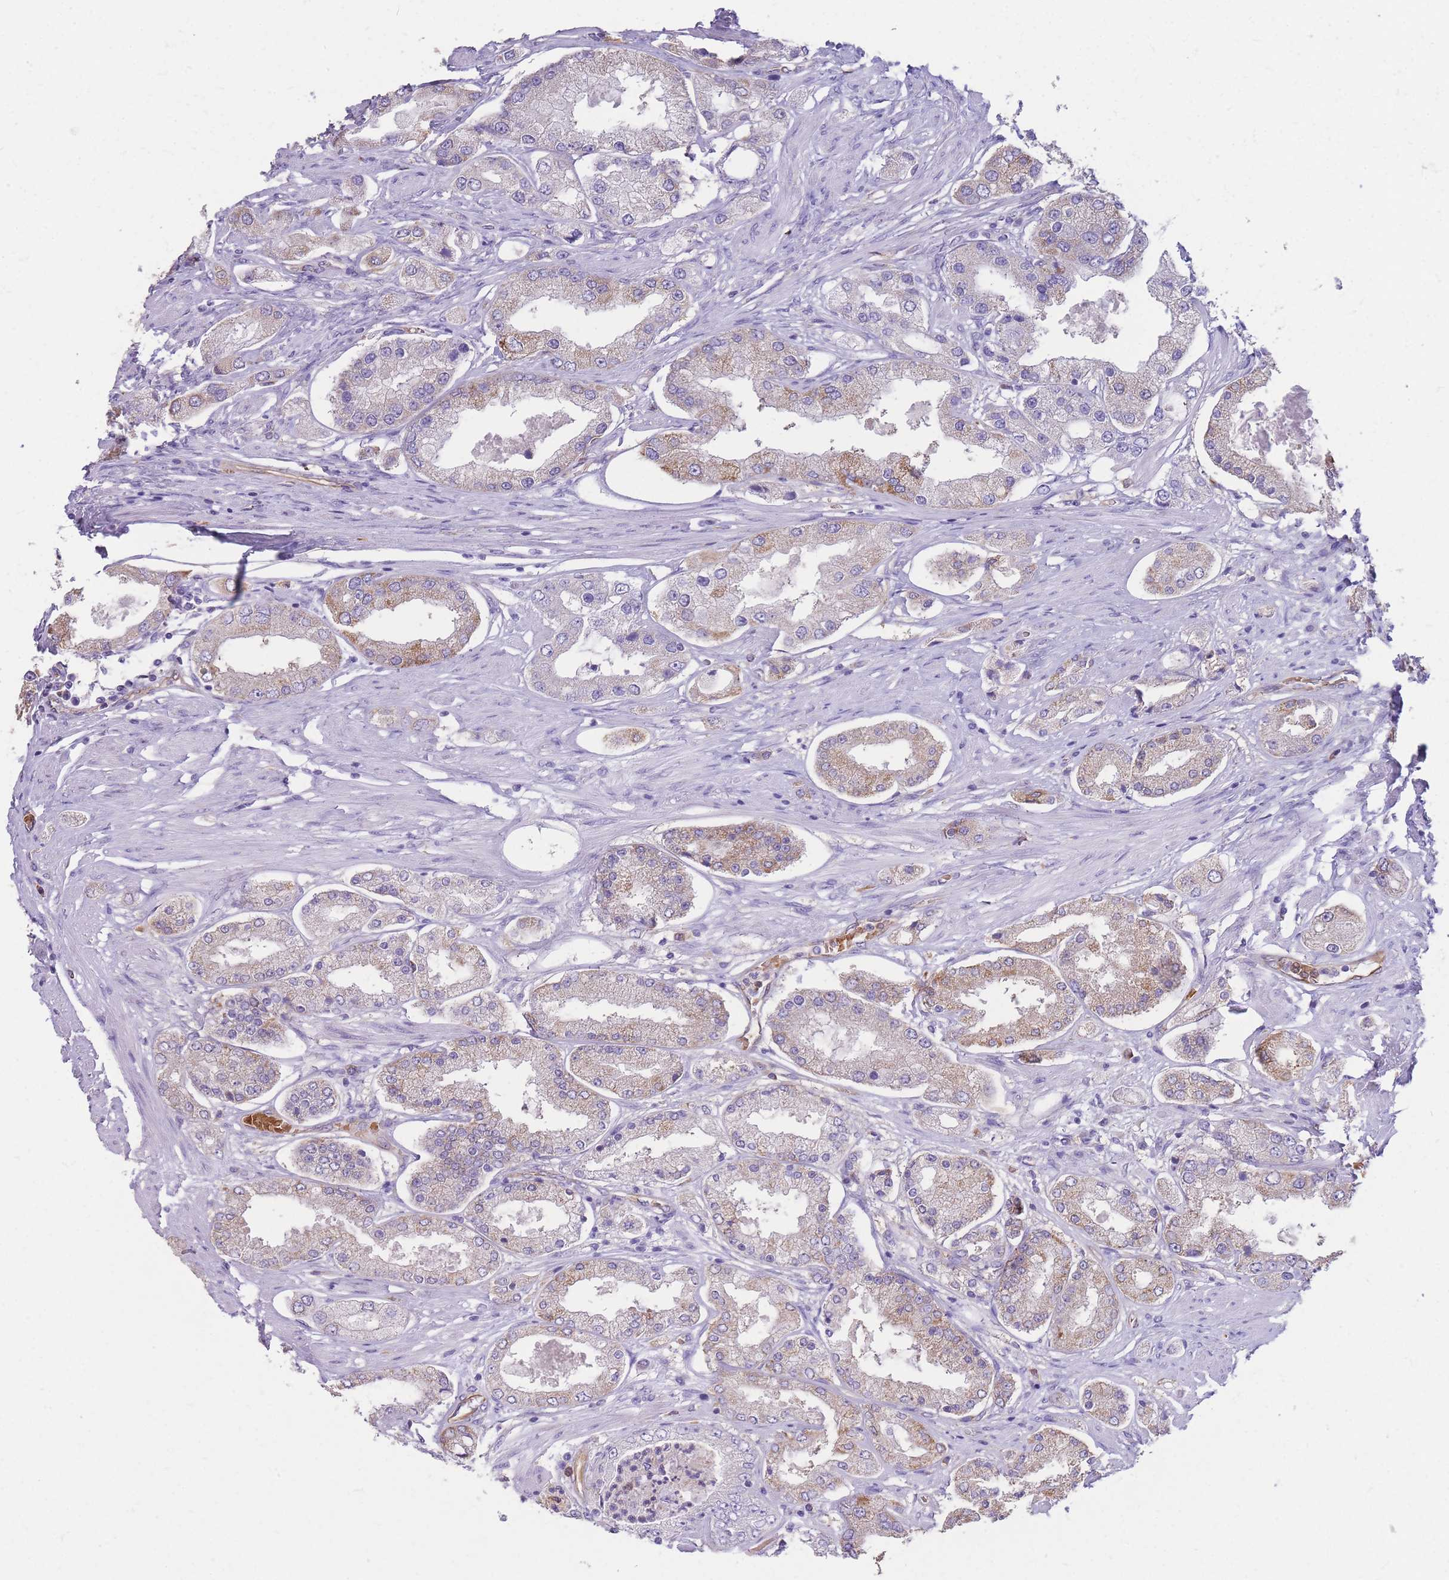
{"staining": {"intensity": "moderate", "quantity": "<25%", "location": "cytoplasmic/membranous"}, "tissue": "prostate cancer", "cell_type": "Tumor cells", "image_type": "cancer", "snomed": [{"axis": "morphology", "description": "Adenocarcinoma, High grade"}, {"axis": "topography", "description": "Prostate"}], "caption": "IHC micrograph of human prostate cancer (high-grade adenocarcinoma) stained for a protein (brown), which displays low levels of moderate cytoplasmic/membranous staining in approximately <25% of tumor cells.", "gene": "ANKRD53", "patient": {"sex": "male", "age": 69}}